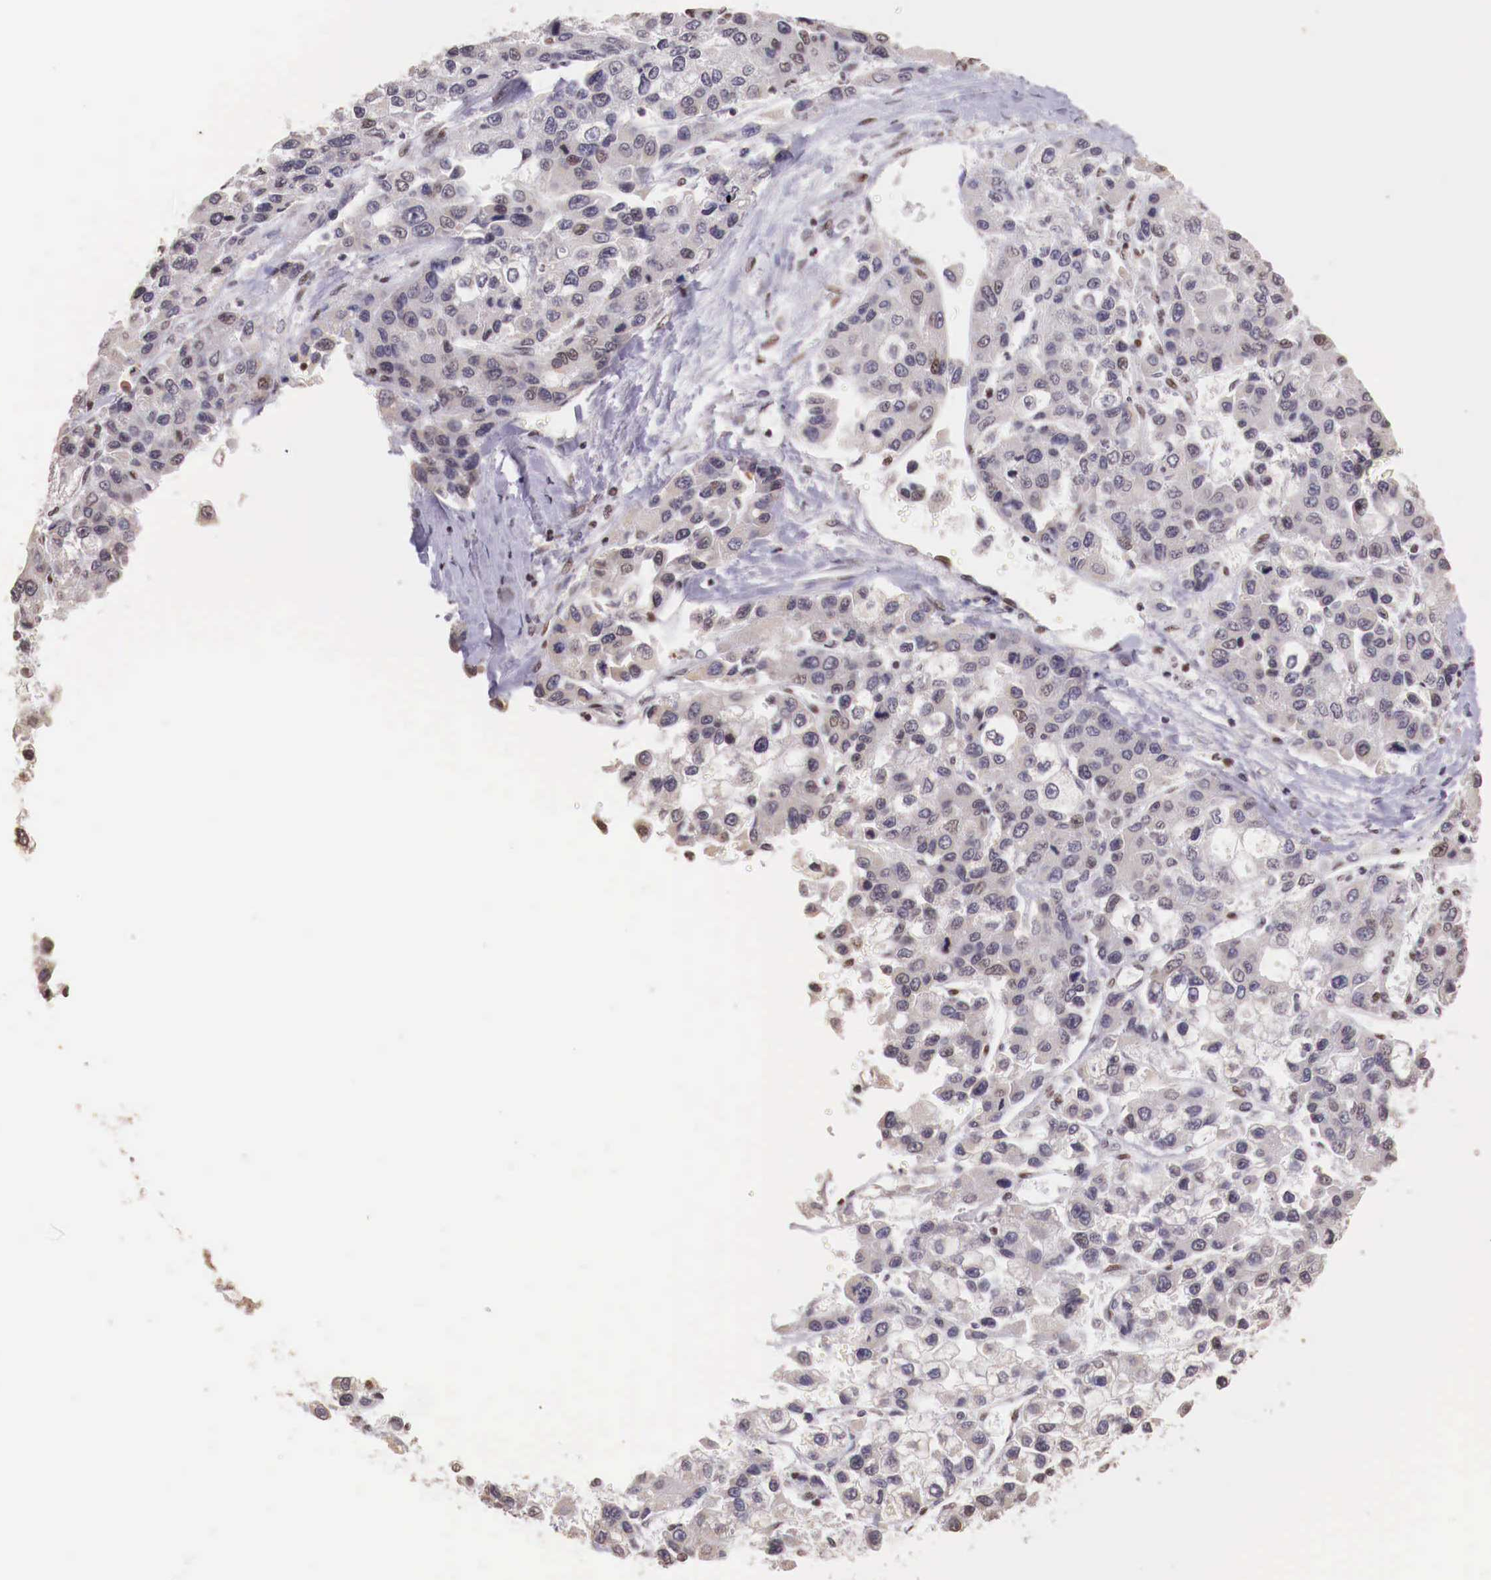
{"staining": {"intensity": "weak", "quantity": "<25%", "location": "nuclear"}, "tissue": "liver cancer", "cell_type": "Tumor cells", "image_type": "cancer", "snomed": [{"axis": "morphology", "description": "Carcinoma, Hepatocellular, NOS"}, {"axis": "topography", "description": "Liver"}], "caption": "Tumor cells are negative for protein expression in human liver cancer. Brightfield microscopy of immunohistochemistry (IHC) stained with DAB (3,3'-diaminobenzidine) (brown) and hematoxylin (blue), captured at high magnification.", "gene": "SP1", "patient": {"sex": "female", "age": 66}}